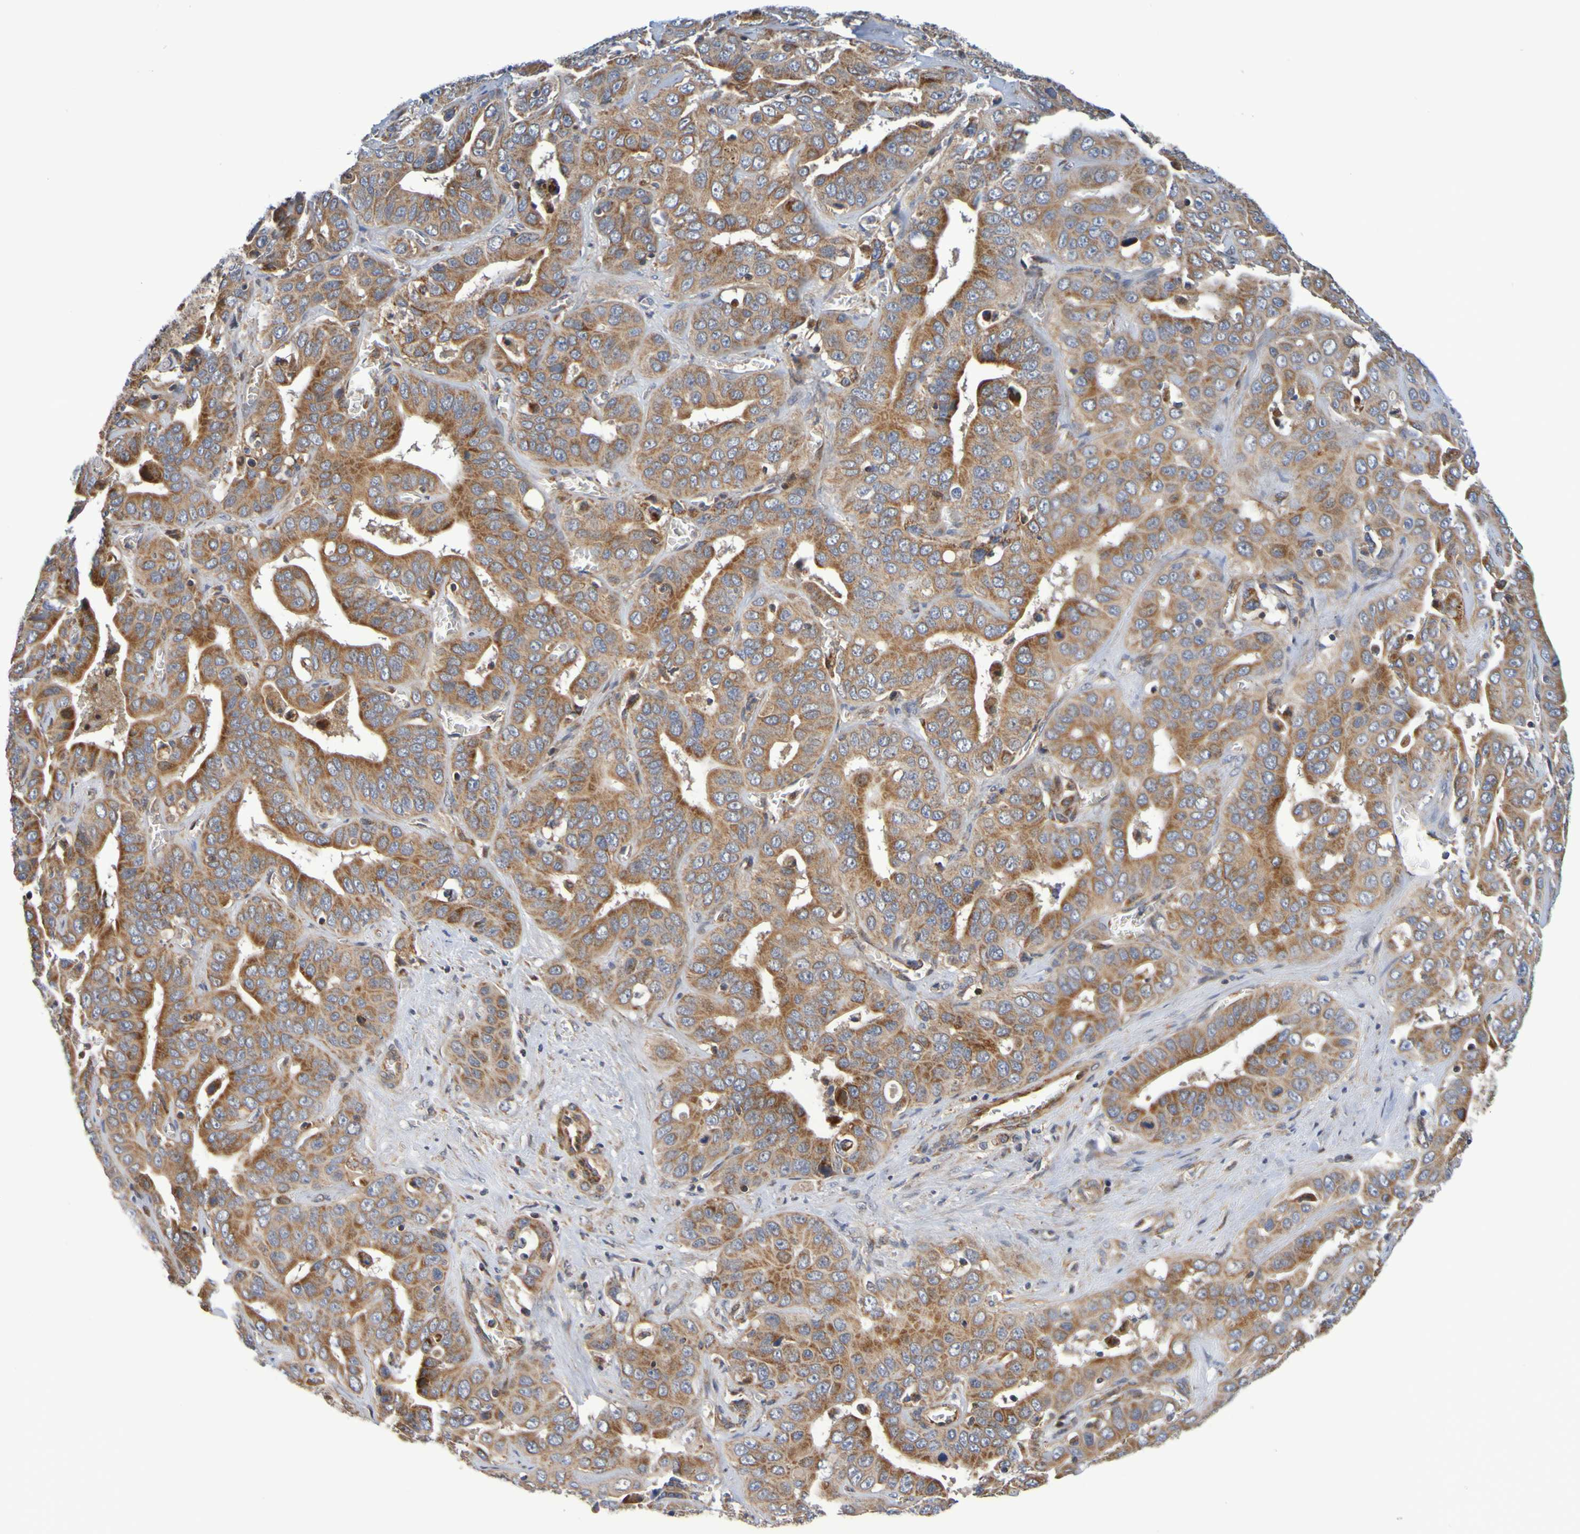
{"staining": {"intensity": "moderate", "quantity": ">75%", "location": "cytoplasmic/membranous"}, "tissue": "liver cancer", "cell_type": "Tumor cells", "image_type": "cancer", "snomed": [{"axis": "morphology", "description": "Cholangiocarcinoma"}, {"axis": "topography", "description": "Liver"}], "caption": "Liver cholangiocarcinoma tissue exhibits moderate cytoplasmic/membranous positivity in about >75% of tumor cells, visualized by immunohistochemistry.", "gene": "CCDC51", "patient": {"sex": "female", "age": 52}}